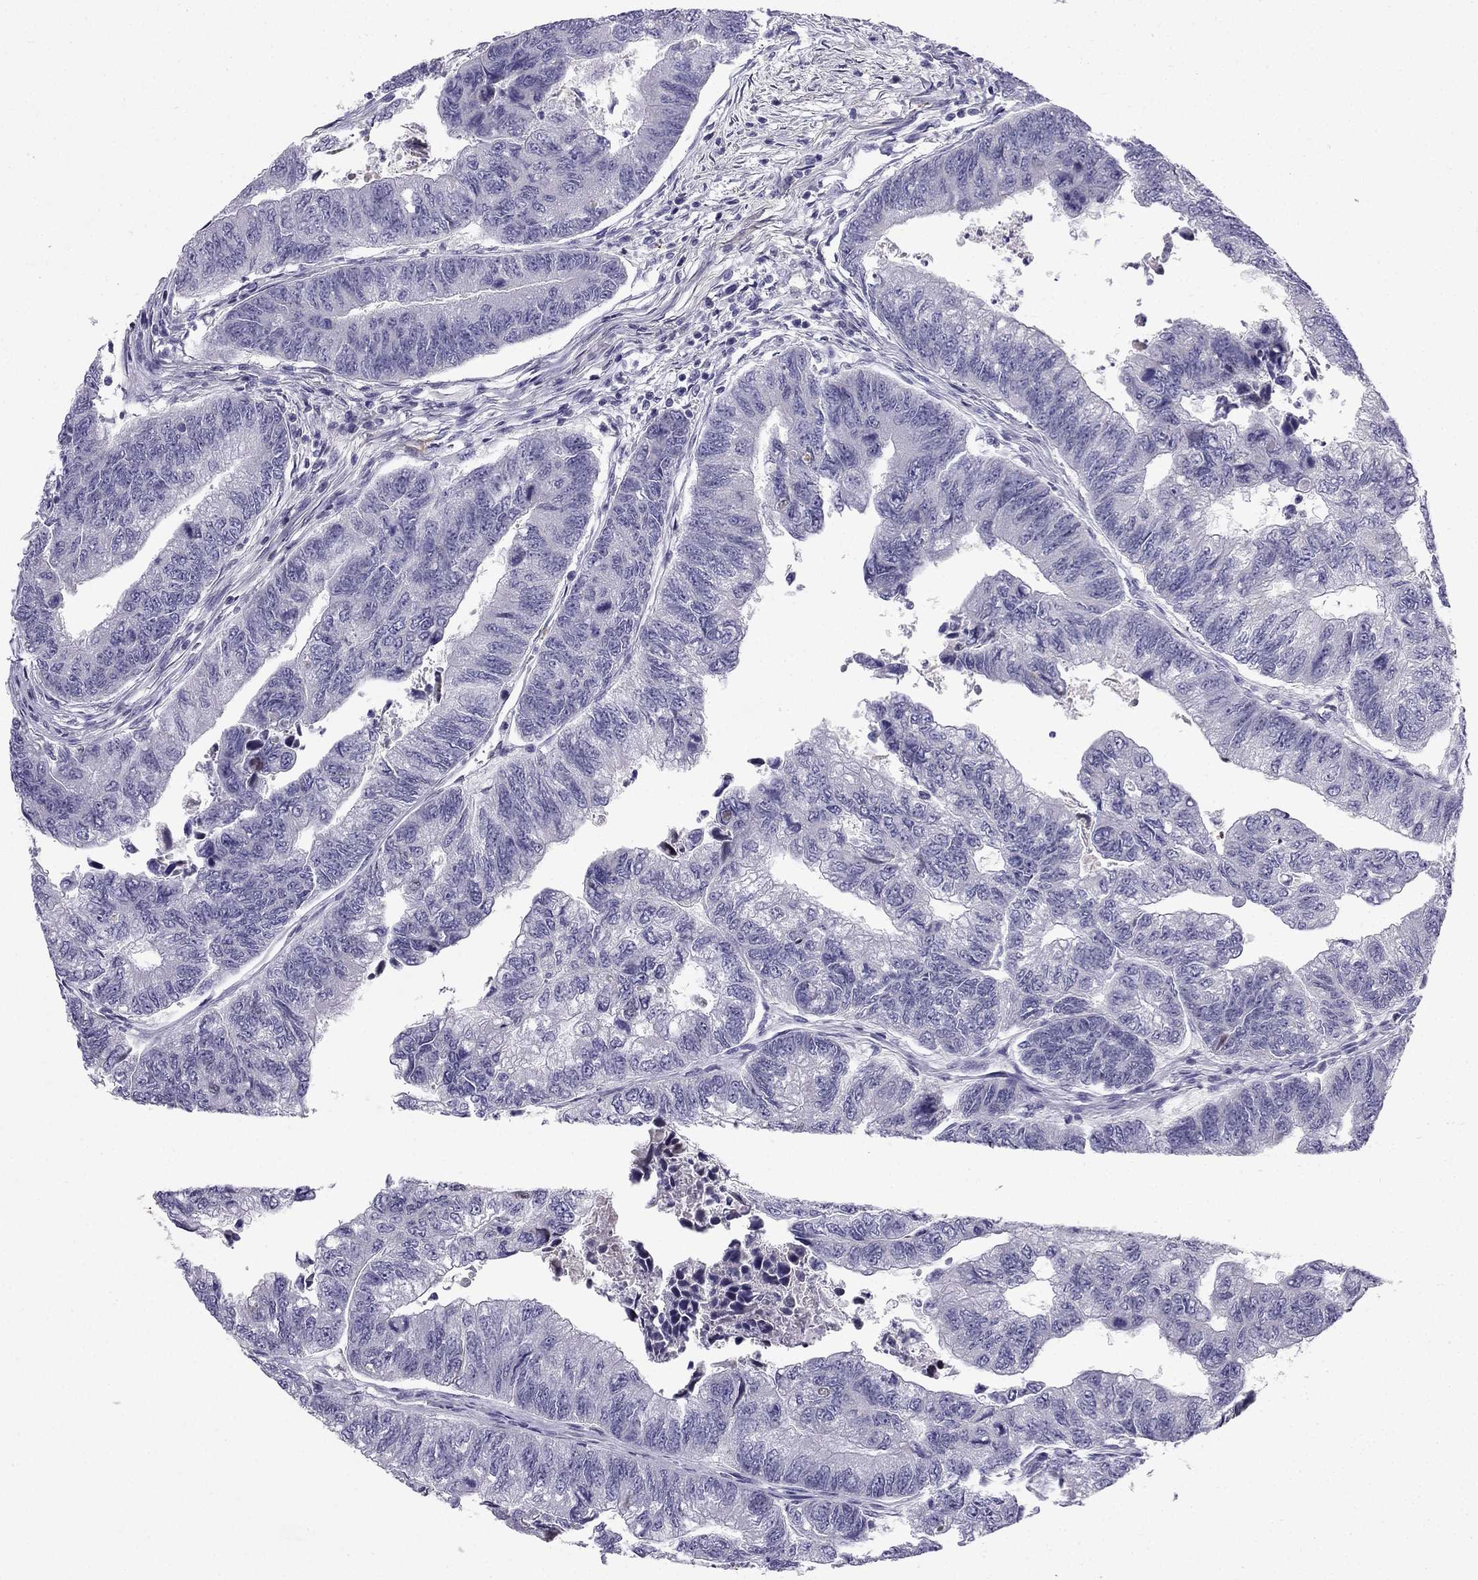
{"staining": {"intensity": "negative", "quantity": "none", "location": "none"}, "tissue": "colorectal cancer", "cell_type": "Tumor cells", "image_type": "cancer", "snomed": [{"axis": "morphology", "description": "Adenocarcinoma, NOS"}, {"axis": "topography", "description": "Colon"}], "caption": "IHC micrograph of human colorectal cancer (adenocarcinoma) stained for a protein (brown), which shows no staining in tumor cells. Nuclei are stained in blue.", "gene": "SYT5", "patient": {"sex": "female", "age": 65}}